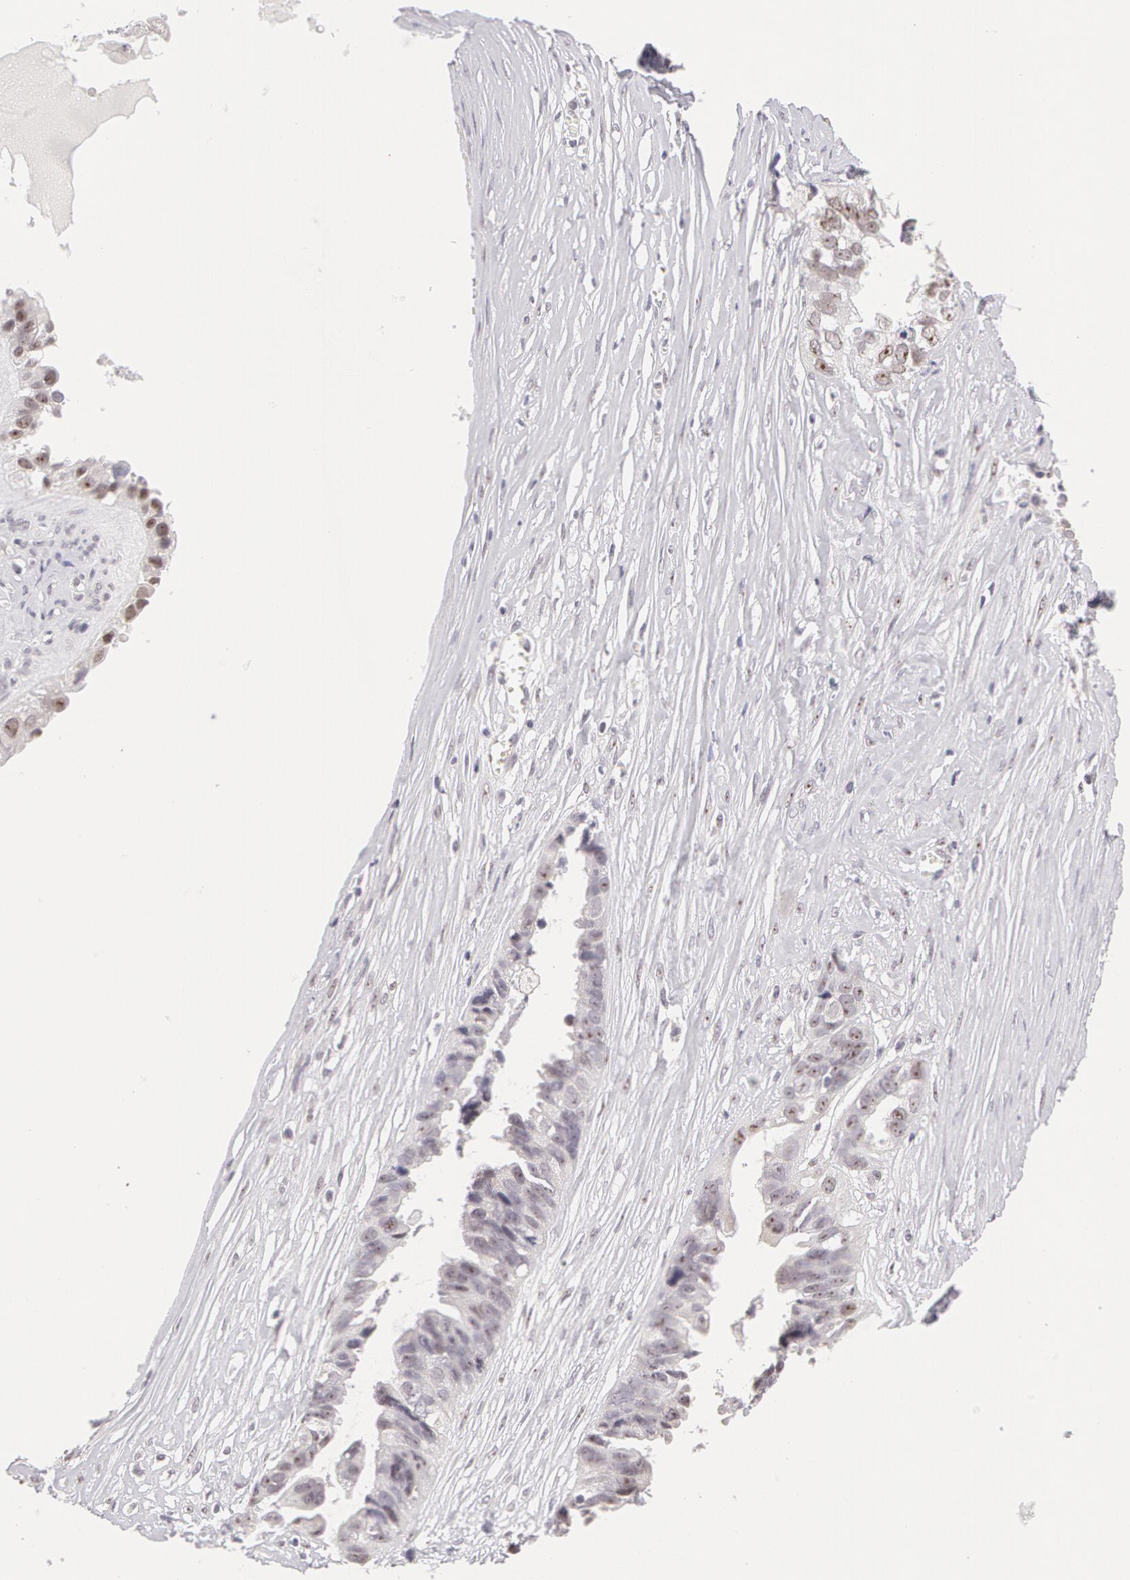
{"staining": {"intensity": "weak", "quantity": "25%-75%", "location": "nuclear"}, "tissue": "ovarian cancer", "cell_type": "Tumor cells", "image_type": "cancer", "snomed": [{"axis": "morphology", "description": "Carcinoma, endometroid"}, {"axis": "topography", "description": "Ovary"}], "caption": "Weak nuclear expression for a protein is identified in approximately 25%-75% of tumor cells of endometroid carcinoma (ovarian) using immunohistochemistry.", "gene": "ZNF597", "patient": {"sex": "female", "age": 85}}